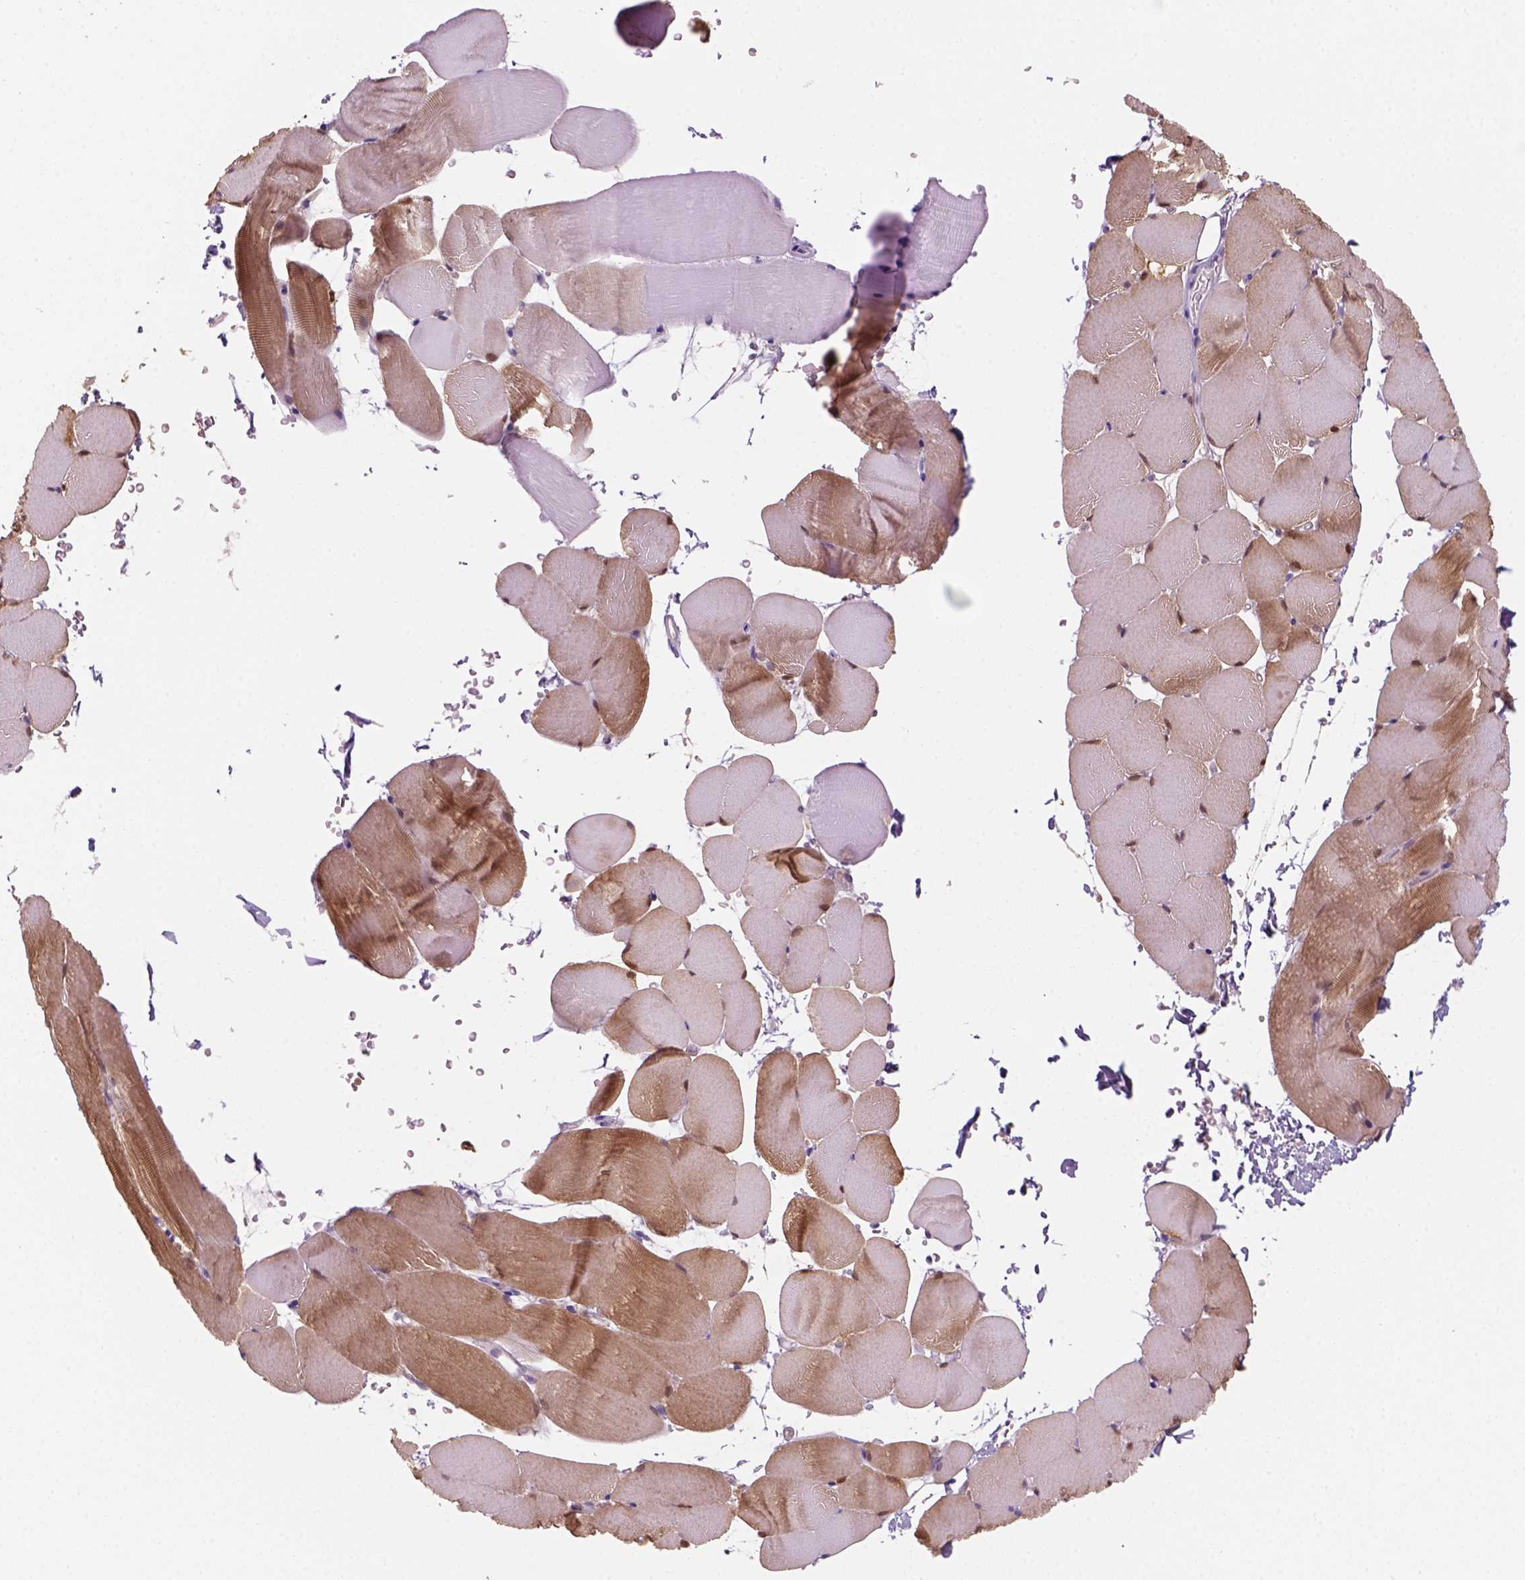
{"staining": {"intensity": "moderate", "quantity": "25%-75%", "location": "cytoplasmic/membranous"}, "tissue": "skeletal muscle", "cell_type": "Myocytes", "image_type": "normal", "snomed": [{"axis": "morphology", "description": "Normal tissue, NOS"}, {"axis": "topography", "description": "Skeletal muscle"}], "caption": "The image demonstrates a brown stain indicating the presence of a protein in the cytoplasmic/membranous of myocytes in skeletal muscle. (DAB (3,3'-diaminobenzidine) IHC, brown staining for protein, blue staining for nuclei).", "gene": "GOT1", "patient": {"sex": "female", "age": 37}}